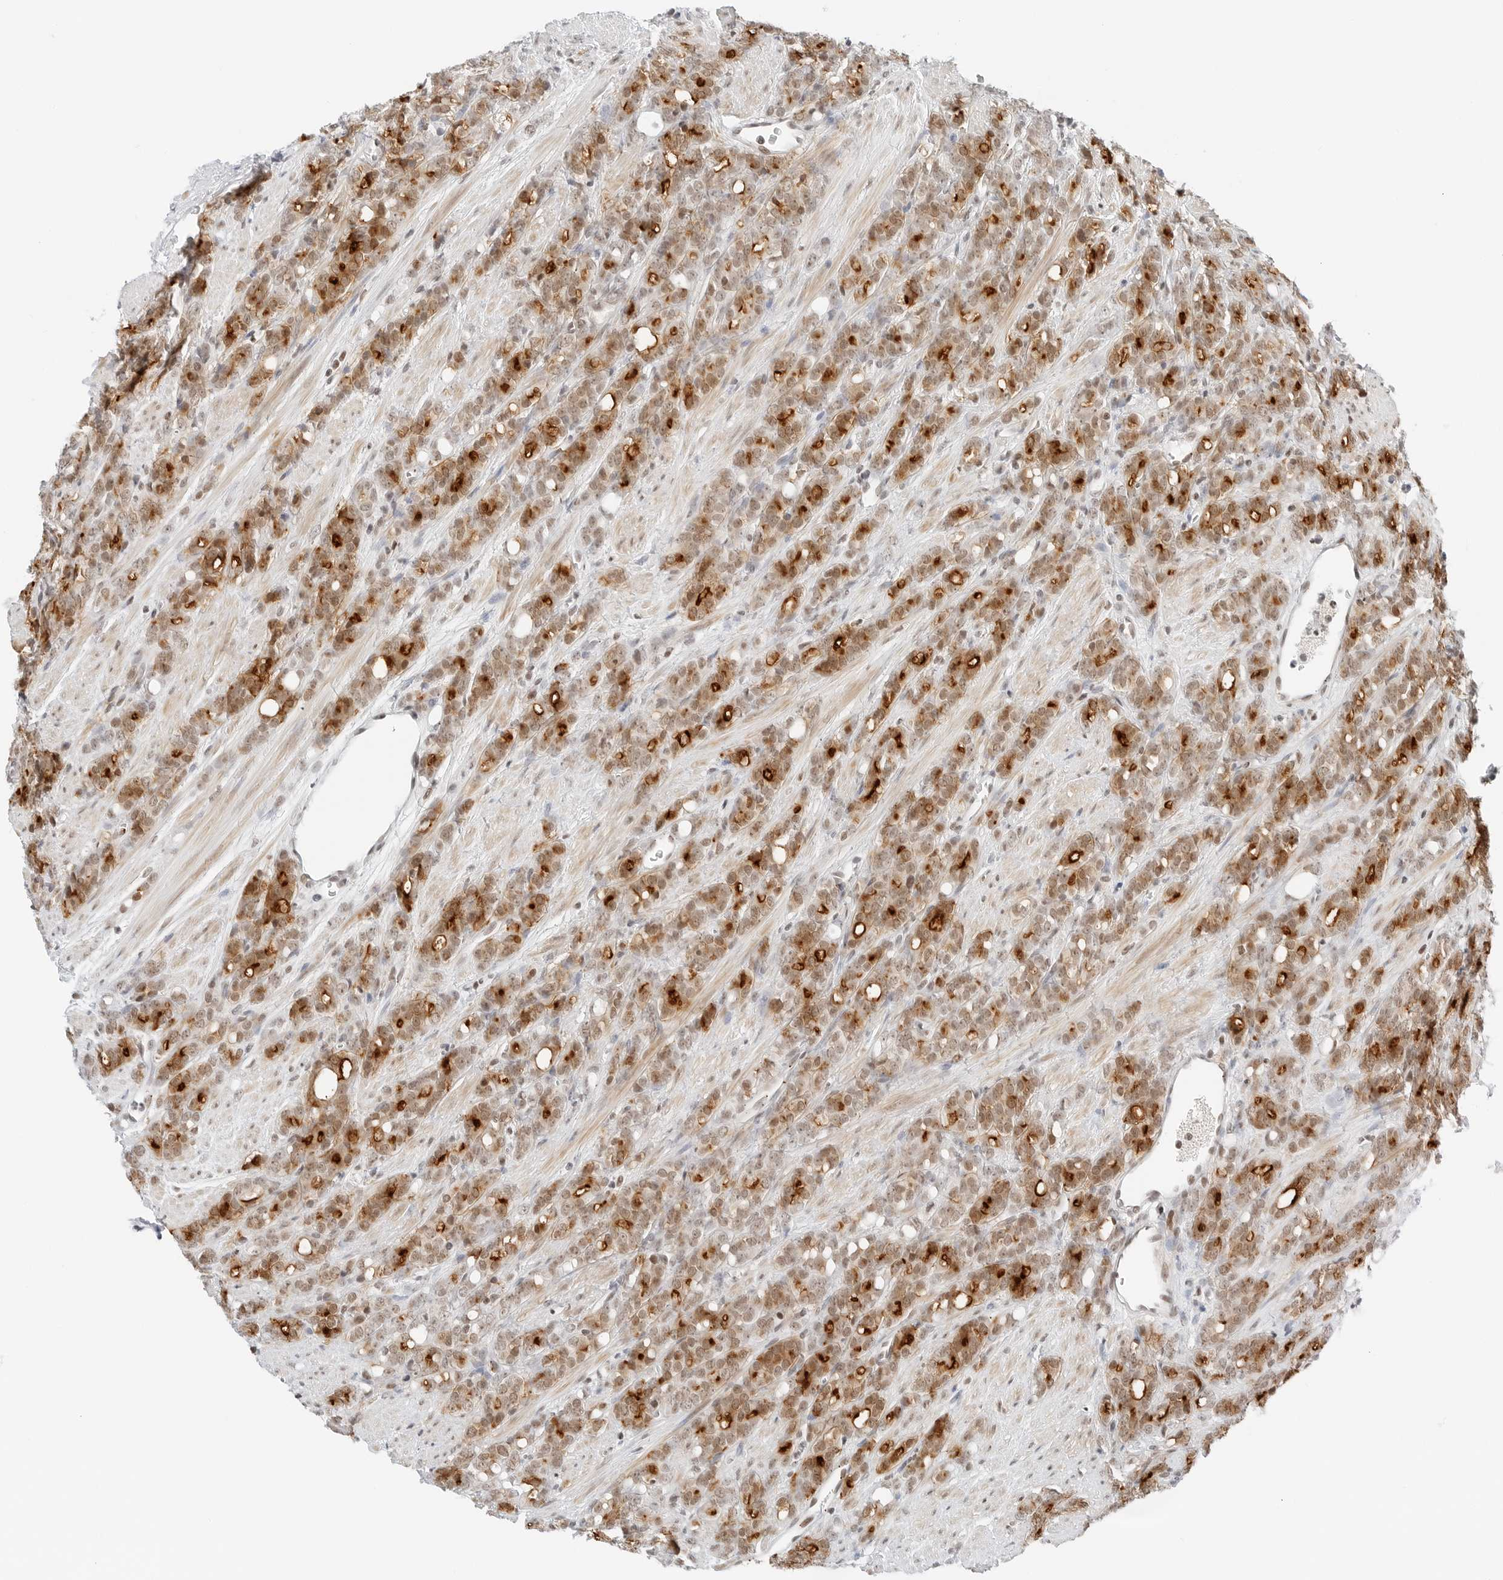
{"staining": {"intensity": "strong", "quantity": "25%-75%", "location": "cytoplasmic/membranous,nuclear"}, "tissue": "prostate cancer", "cell_type": "Tumor cells", "image_type": "cancer", "snomed": [{"axis": "morphology", "description": "Adenocarcinoma, High grade"}, {"axis": "topography", "description": "Prostate"}], "caption": "The immunohistochemical stain shows strong cytoplasmic/membranous and nuclear staining in tumor cells of high-grade adenocarcinoma (prostate) tissue. (DAB (3,3'-diaminobenzidine) = brown stain, brightfield microscopy at high magnification).", "gene": "CRTC2", "patient": {"sex": "male", "age": 62}}